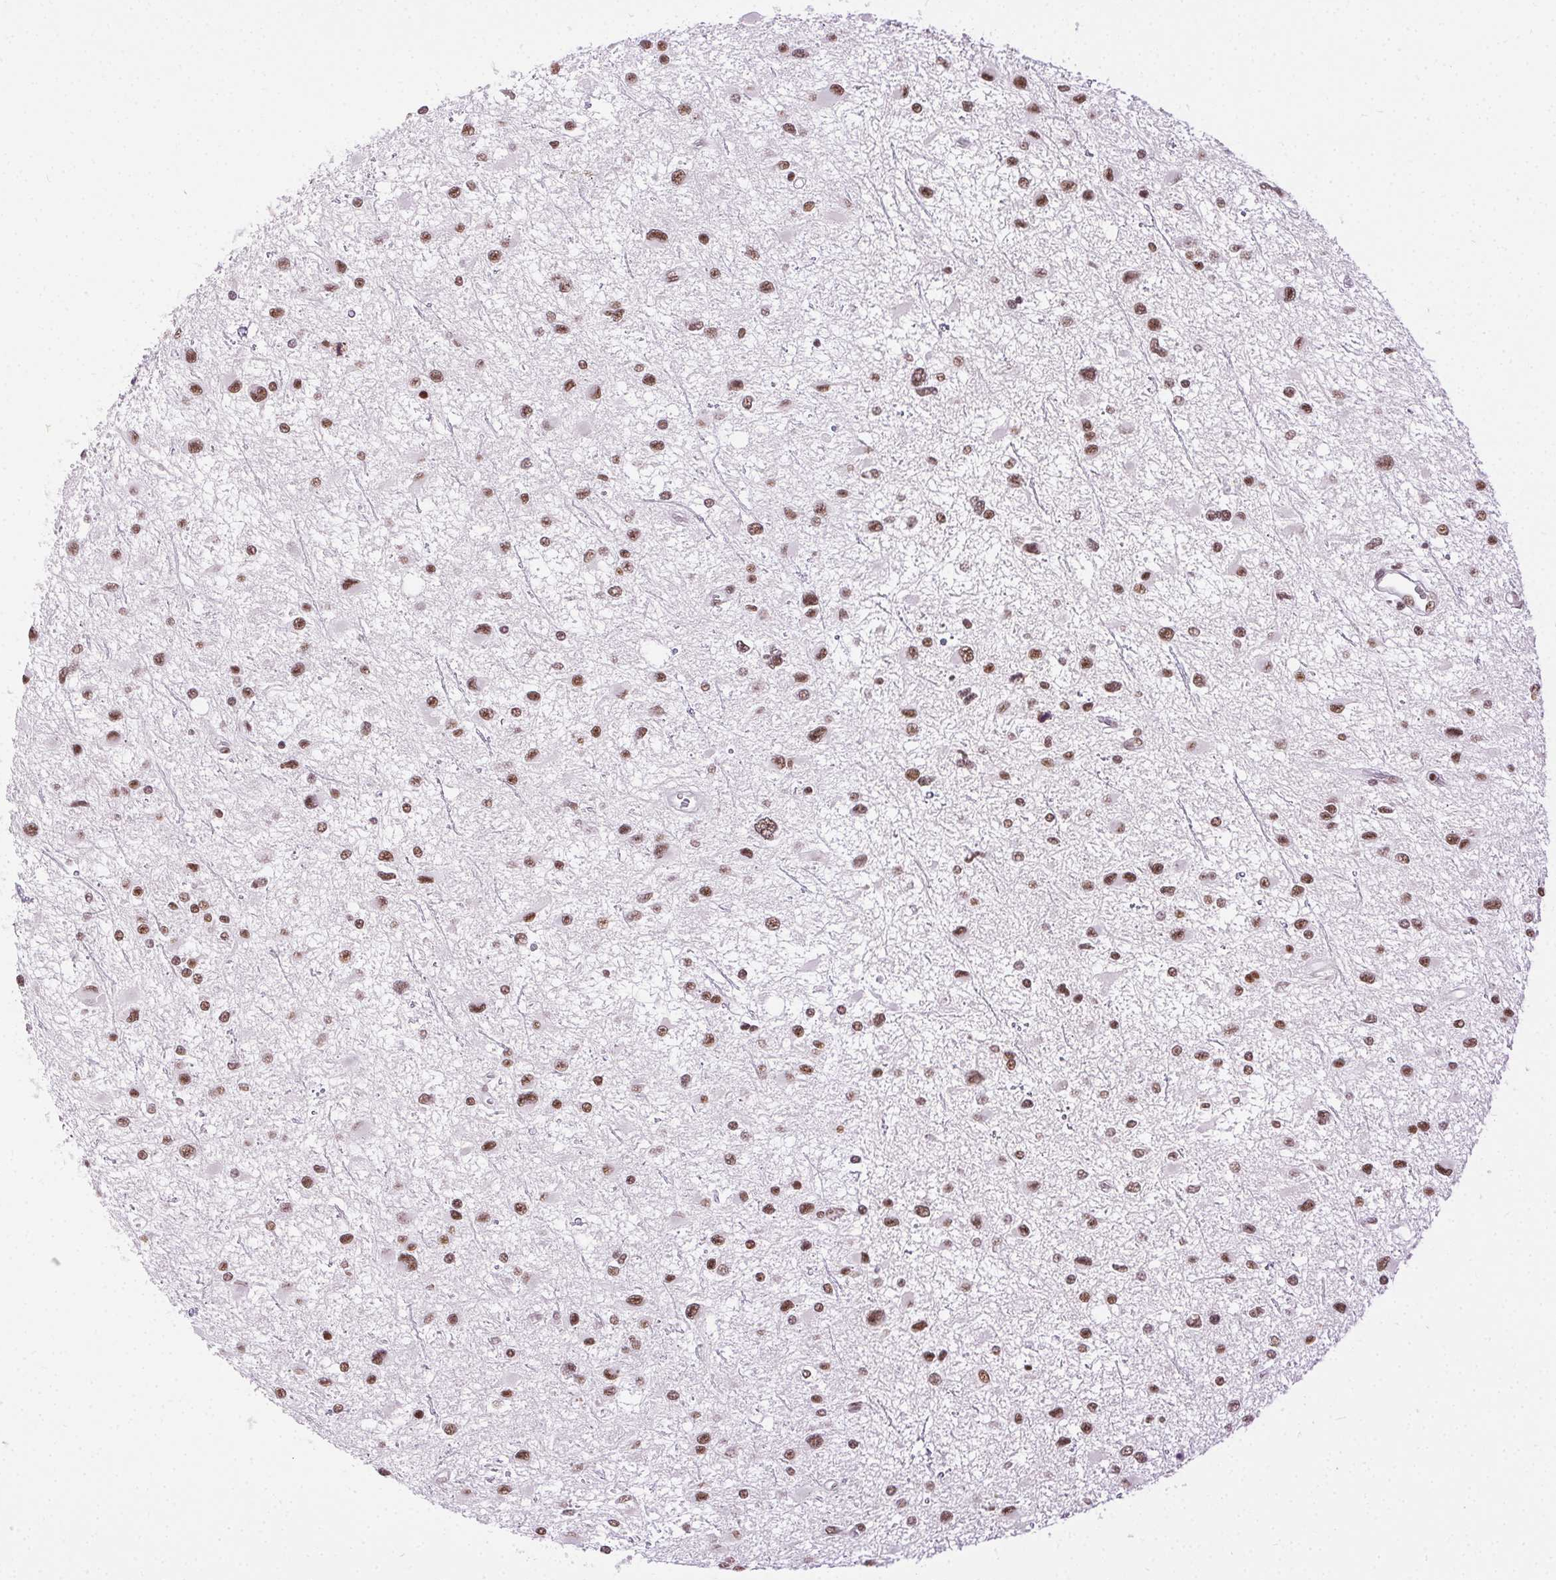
{"staining": {"intensity": "moderate", "quantity": ">75%", "location": "nuclear"}, "tissue": "glioma", "cell_type": "Tumor cells", "image_type": "cancer", "snomed": [{"axis": "morphology", "description": "Glioma, malignant, Low grade"}, {"axis": "topography", "description": "Brain"}], "caption": "Malignant low-grade glioma was stained to show a protein in brown. There is medium levels of moderate nuclear expression in approximately >75% of tumor cells. The staining is performed using DAB brown chromogen to label protein expression. The nuclei are counter-stained blue using hematoxylin.", "gene": "TRA2B", "patient": {"sex": "female", "age": 32}}